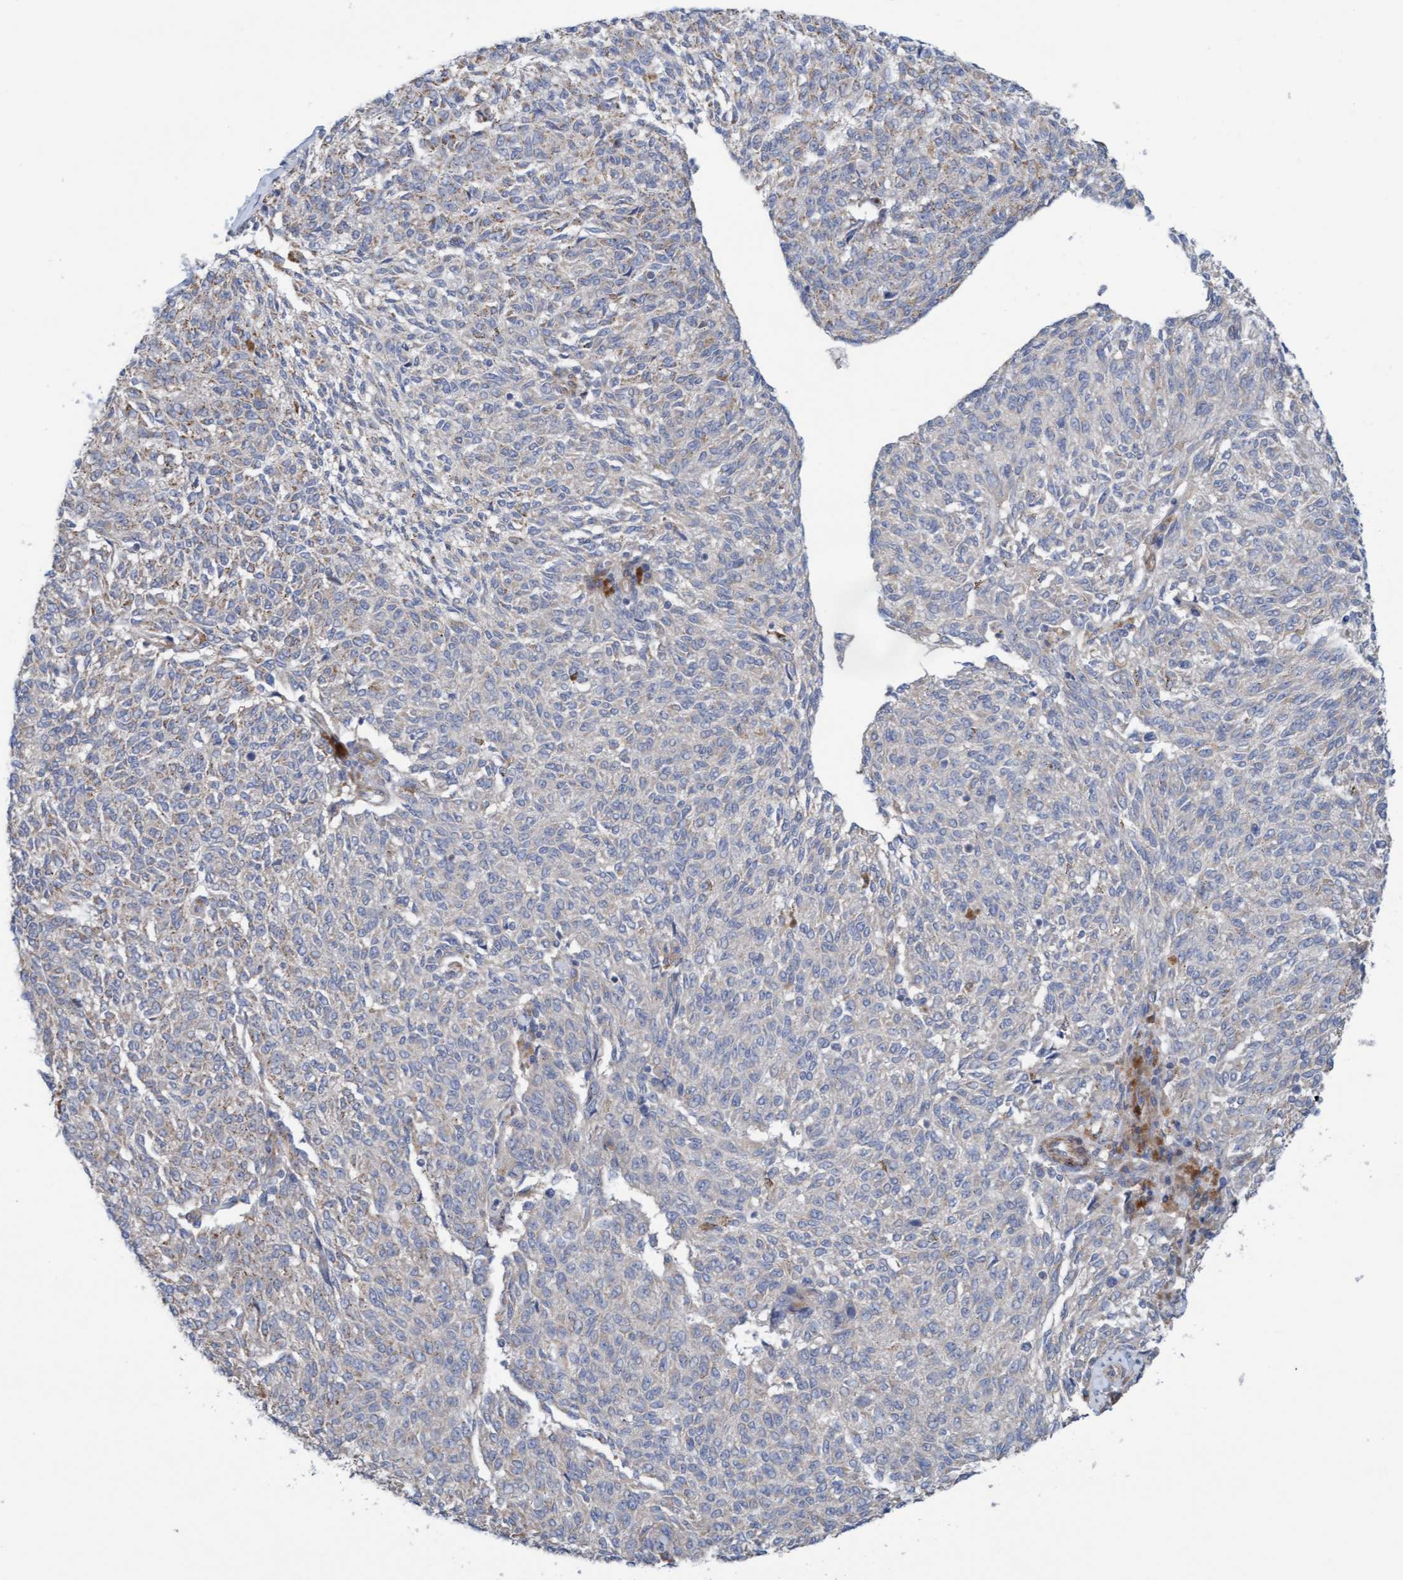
{"staining": {"intensity": "negative", "quantity": "none", "location": "none"}, "tissue": "melanoma", "cell_type": "Tumor cells", "image_type": "cancer", "snomed": [{"axis": "morphology", "description": "Malignant melanoma, NOS"}, {"axis": "topography", "description": "Skin"}], "caption": "IHC photomicrograph of melanoma stained for a protein (brown), which demonstrates no expression in tumor cells.", "gene": "CDK5RAP3", "patient": {"sex": "female", "age": 72}}